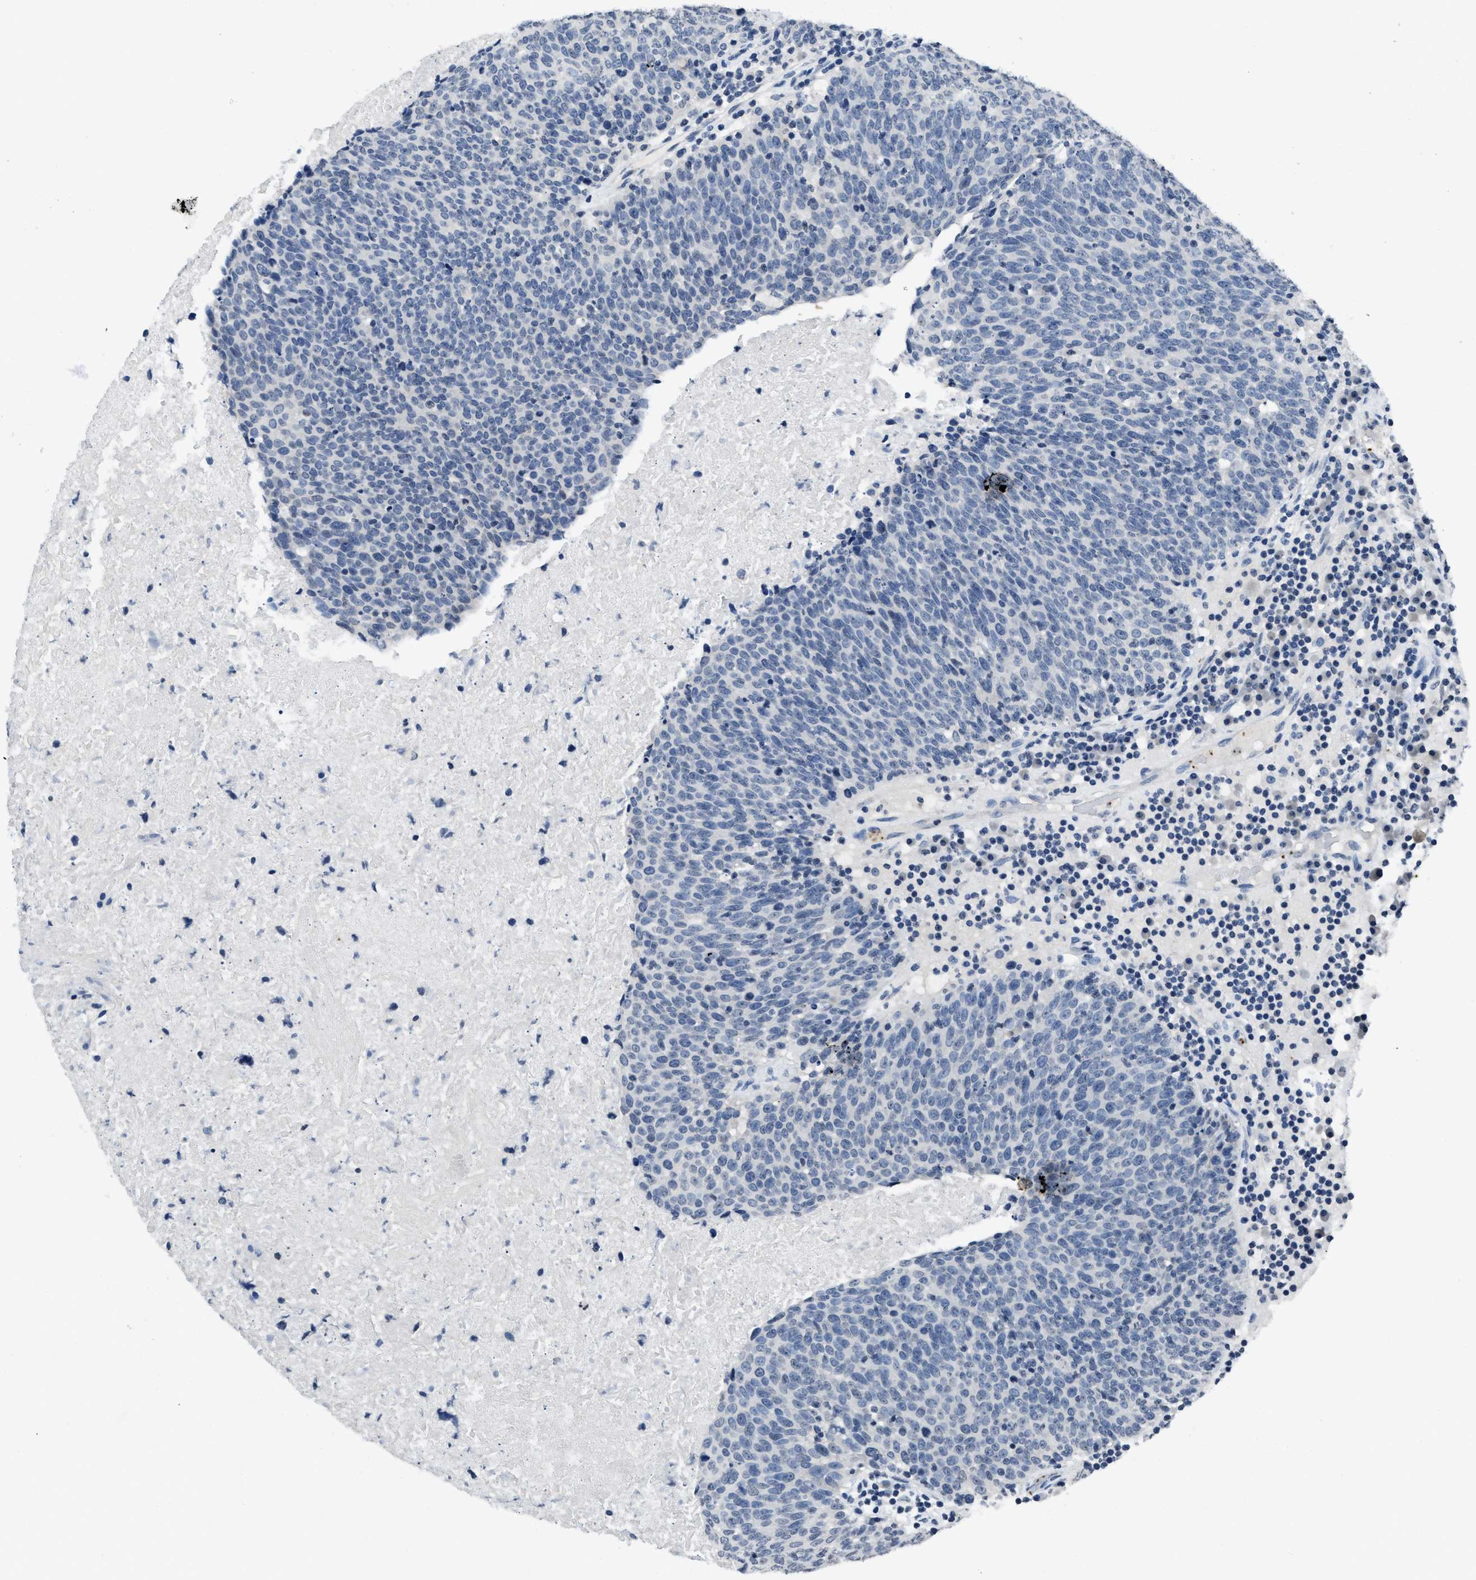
{"staining": {"intensity": "negative", "quantity": "none", "location": "none"}, "tissue": "head and neck cancer", "cell_type": "Tumor cells", "image_type": "cancer", "snomed": [{"axis": "morphology", "description": "Squamous cell carcinoma, NOS"}, {"axis": "morphology", "description": "Squamous cell carcinoma, metastatic, NOS"}, {"axis": "topography", "description": "Lymph node"}, {"axis": "topography", "description": "Head-Neck"}], "caption": "Immunohistochemistry photomicrograph of neoplastic tissue: human squamous cell carcinoma (head and neck) stained with DAB (3,3'-diaminobenzidine) demonstrates no significant protein positivity in tumor cells.", "gene": "ITGA2B", "patient": {"sex": "male", "age": 62}}